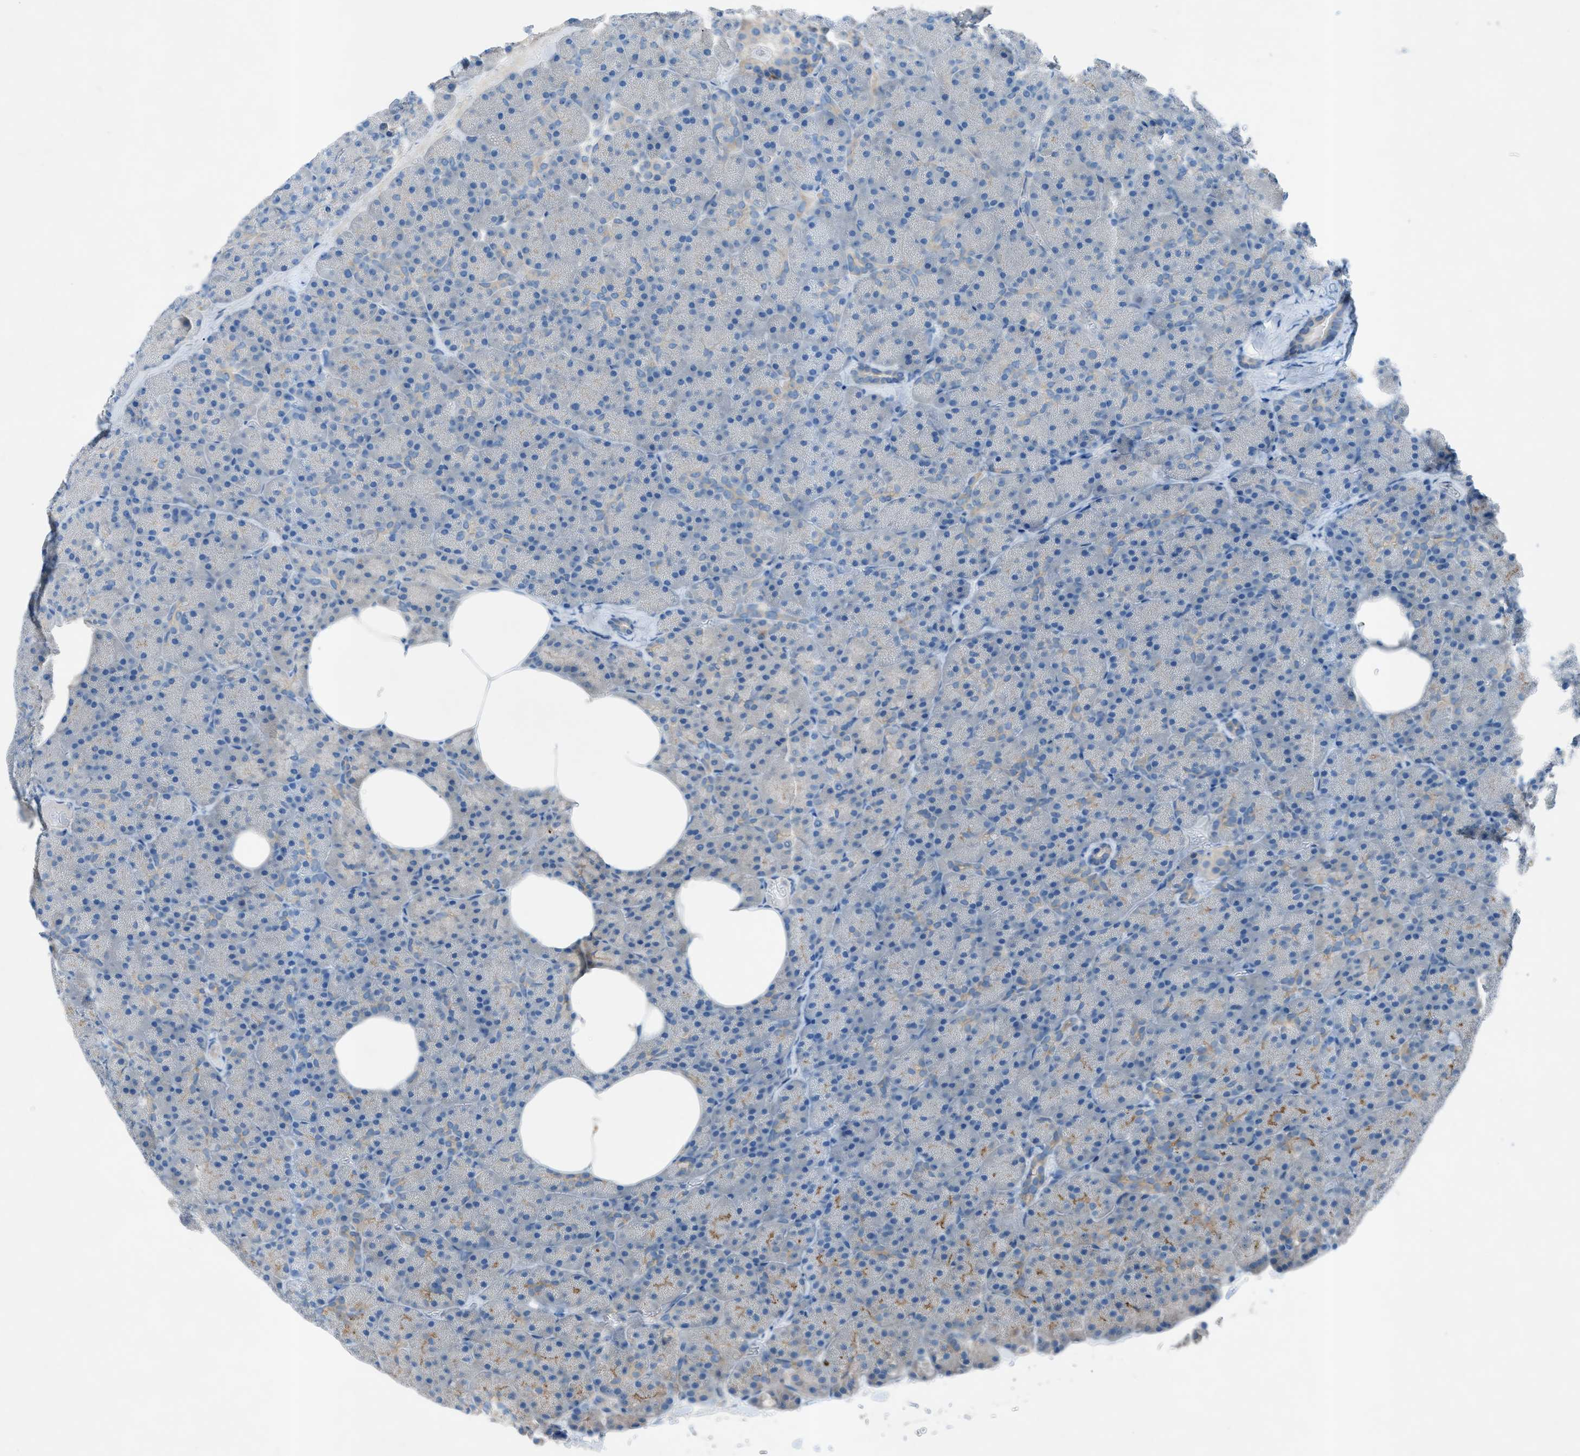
{"staining": {"intensity": "negative", "quantity": "none", "location": "none"}, "tissue": "pancreas", "cell_type": "Exocrine glandular cells", "image_type": "normal", "snomed": [{"axis": "morphology", "description": "Normal tissue, NOS"}, {"axis": "topography", "description": "Pancreas"}], "caption": "Photomicrograph shows no significant protein positivity in exocrine glandular cells of benign pancreas.", "gene": "C5AR2", "patient": {"sex": "female", "age": 35}}